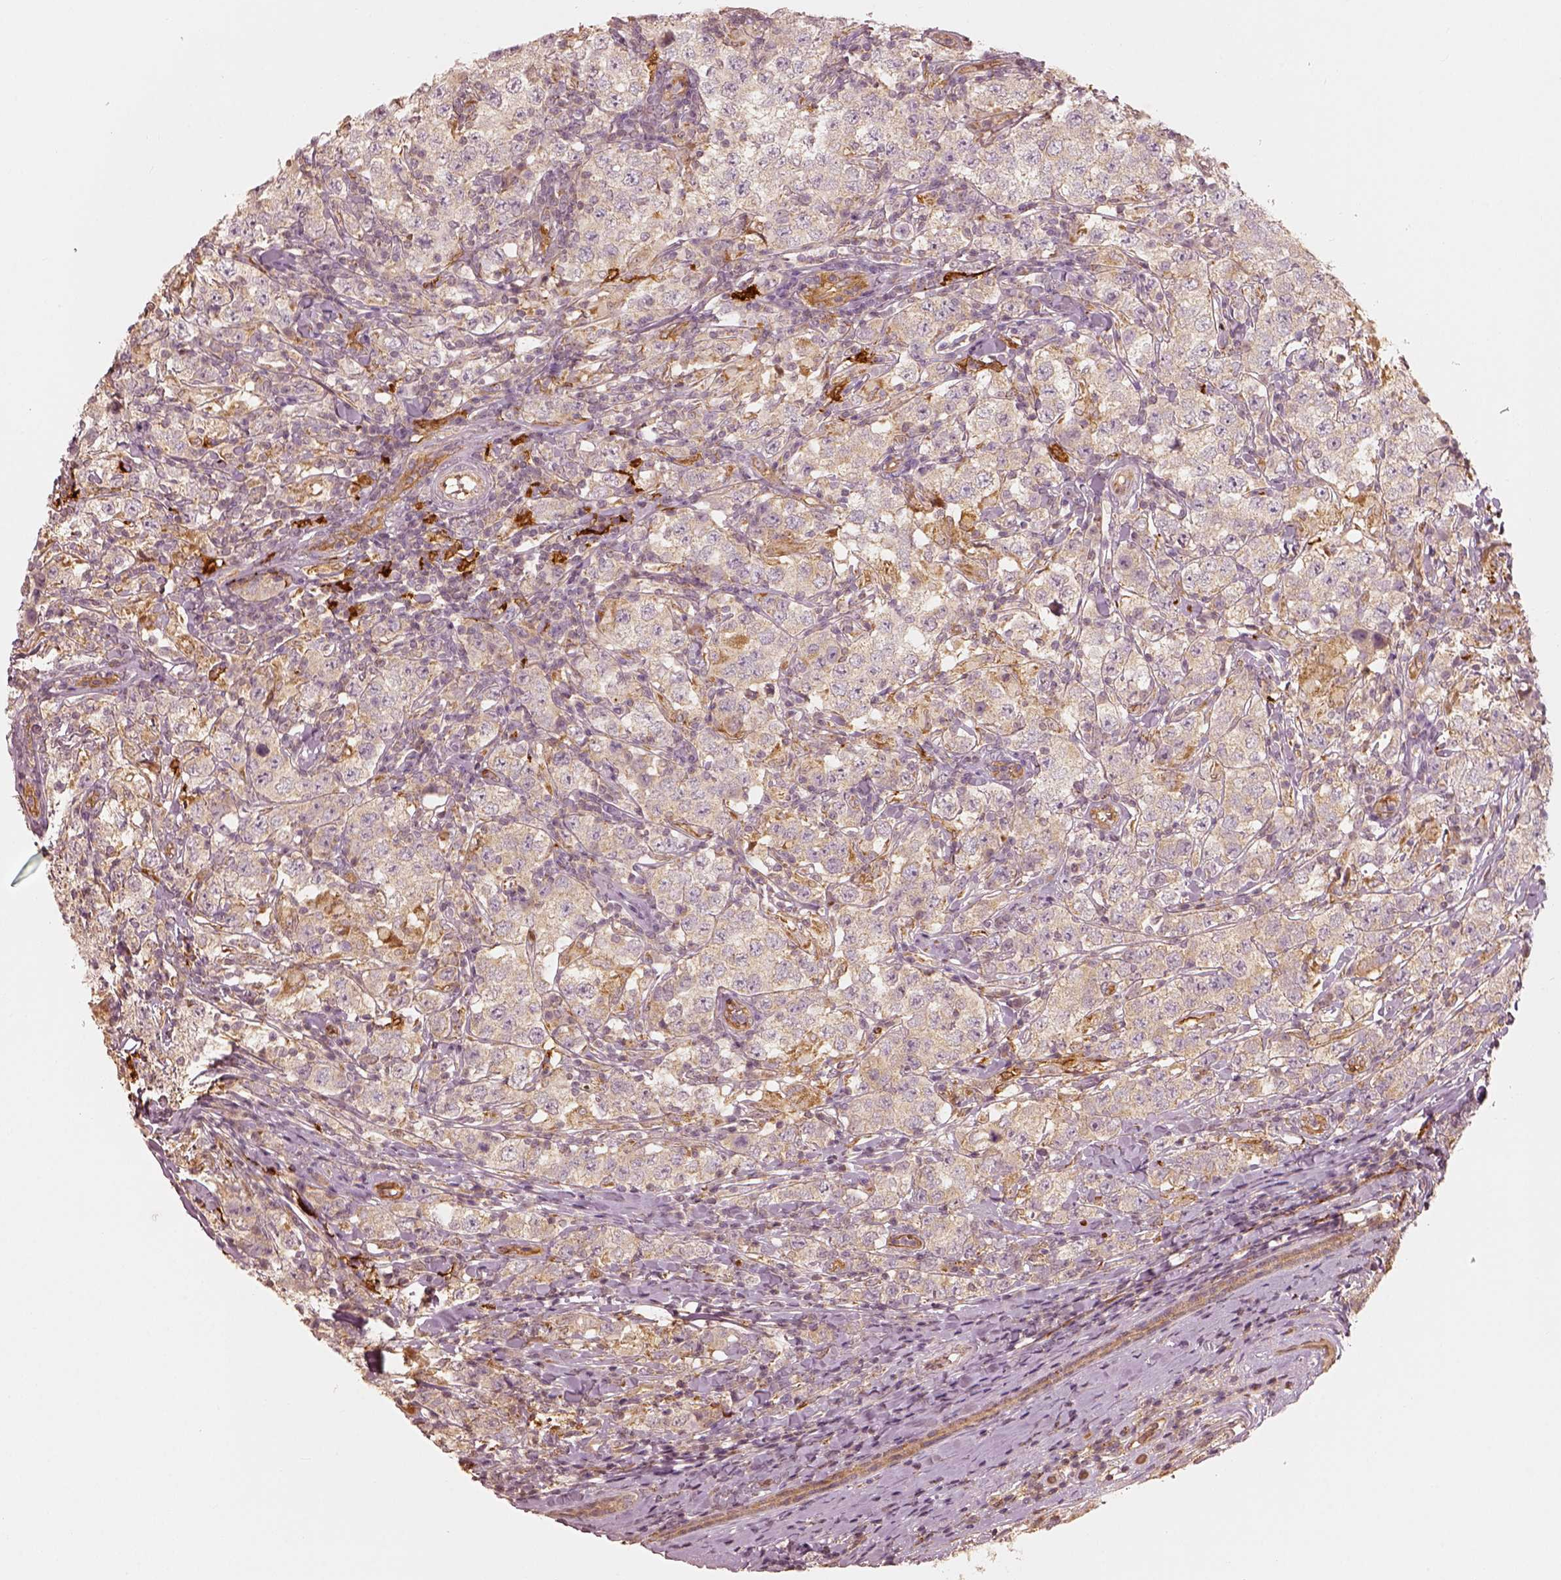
{"staining": {"intensity": "negative", "quantity": "none", "location": "none"}, "tissue": "testis cancer", "cell_type": "Tumor cells", "image_type": "cancer", "snomed": [{"axis": "morphology", "description": "Seminoma, NOS"}, {"axis": "morphology", "description": "Carcinoma, Embryonal, NOS"}, {"axis": "topography", "description": "Testis"}], "caption": "There is no significant positivity in tumor cells of testis cancer (embryonal carcinoma). Brightfield microscopy of immunohistochemistry (IHC) stained with DAB (brown) and hematoxylin (blue), captured at high magnification.", "gene": "FSCN1", "patient": {"sex": "male", "age": 41}}